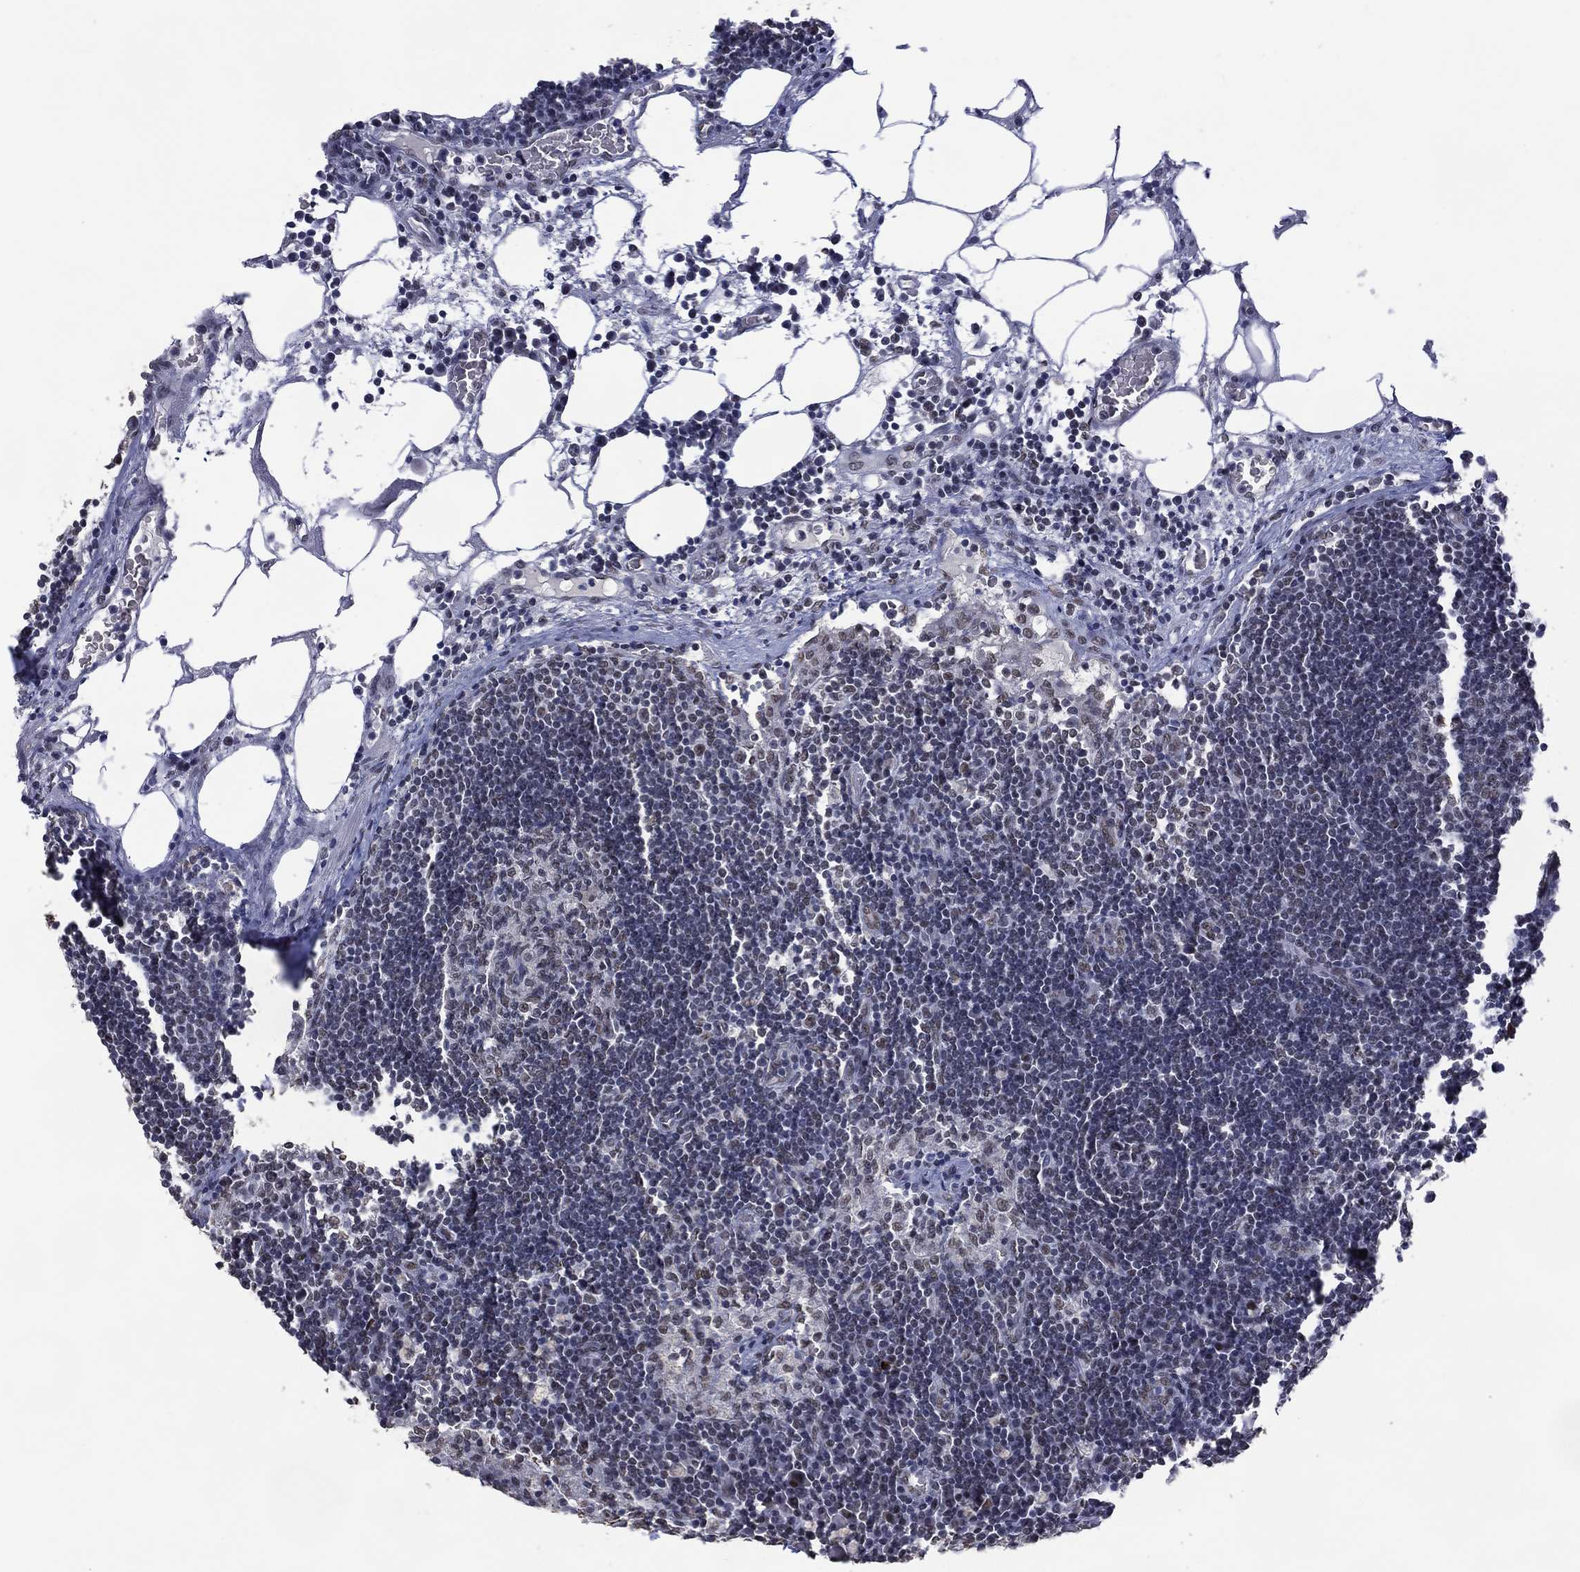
{"staining": {"intensity": "weak", "quantity": "<25%", "location": "nuclear"}, "tissue": "lymph node", "cell_type": "Germinal center cells", "image_type": "normal", "snomed": [{"axis": "morphology", "description": "Normal tissue, NOS"}, {"axis": "topography", "description": "Lymph node"}], "caption": "Human lymph node stained for a protein using immunohistochemistry (IHC) reveals no staining in germinal center cells.", "gene": "EHMT1", "patient": {"sex": "male", "age": 63}}